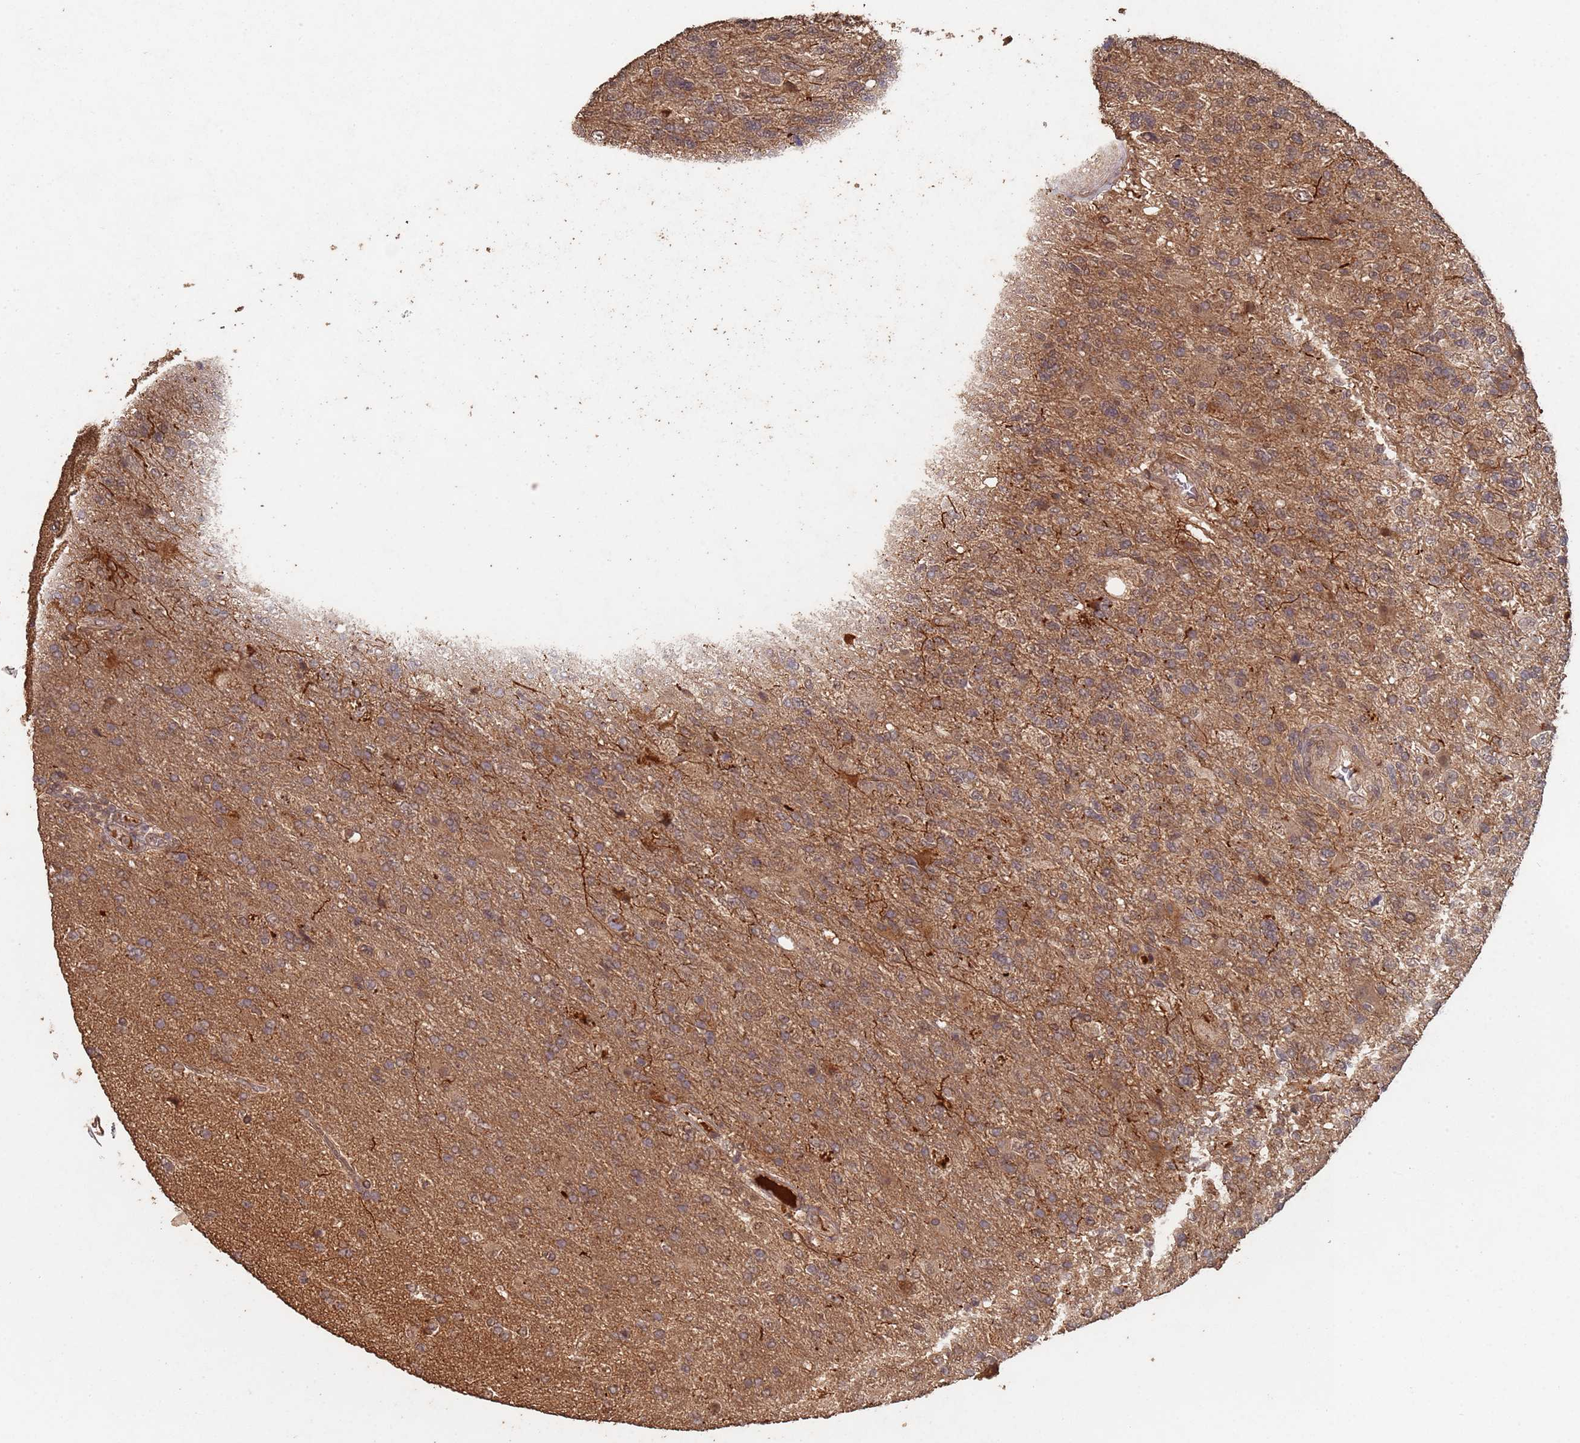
{"staining": {"intensity": "weak", "quantity": "25%-75%", "location": "cytoplasmic/membranous"}, "tissue": "glioma", "cell_type": "Tumor cells", "image_type": "cancer", "snomed": [{"axis": "morphology", "description": "Glioma, malignant, High grade"}, {"axis": "topography", "description": "Brain"}], "caption": "Glioma stained with a protein marker reveals weak staining in tumor cells.", "gene": "FRAT1", "patient": {"sex": "male", "age": 56}}